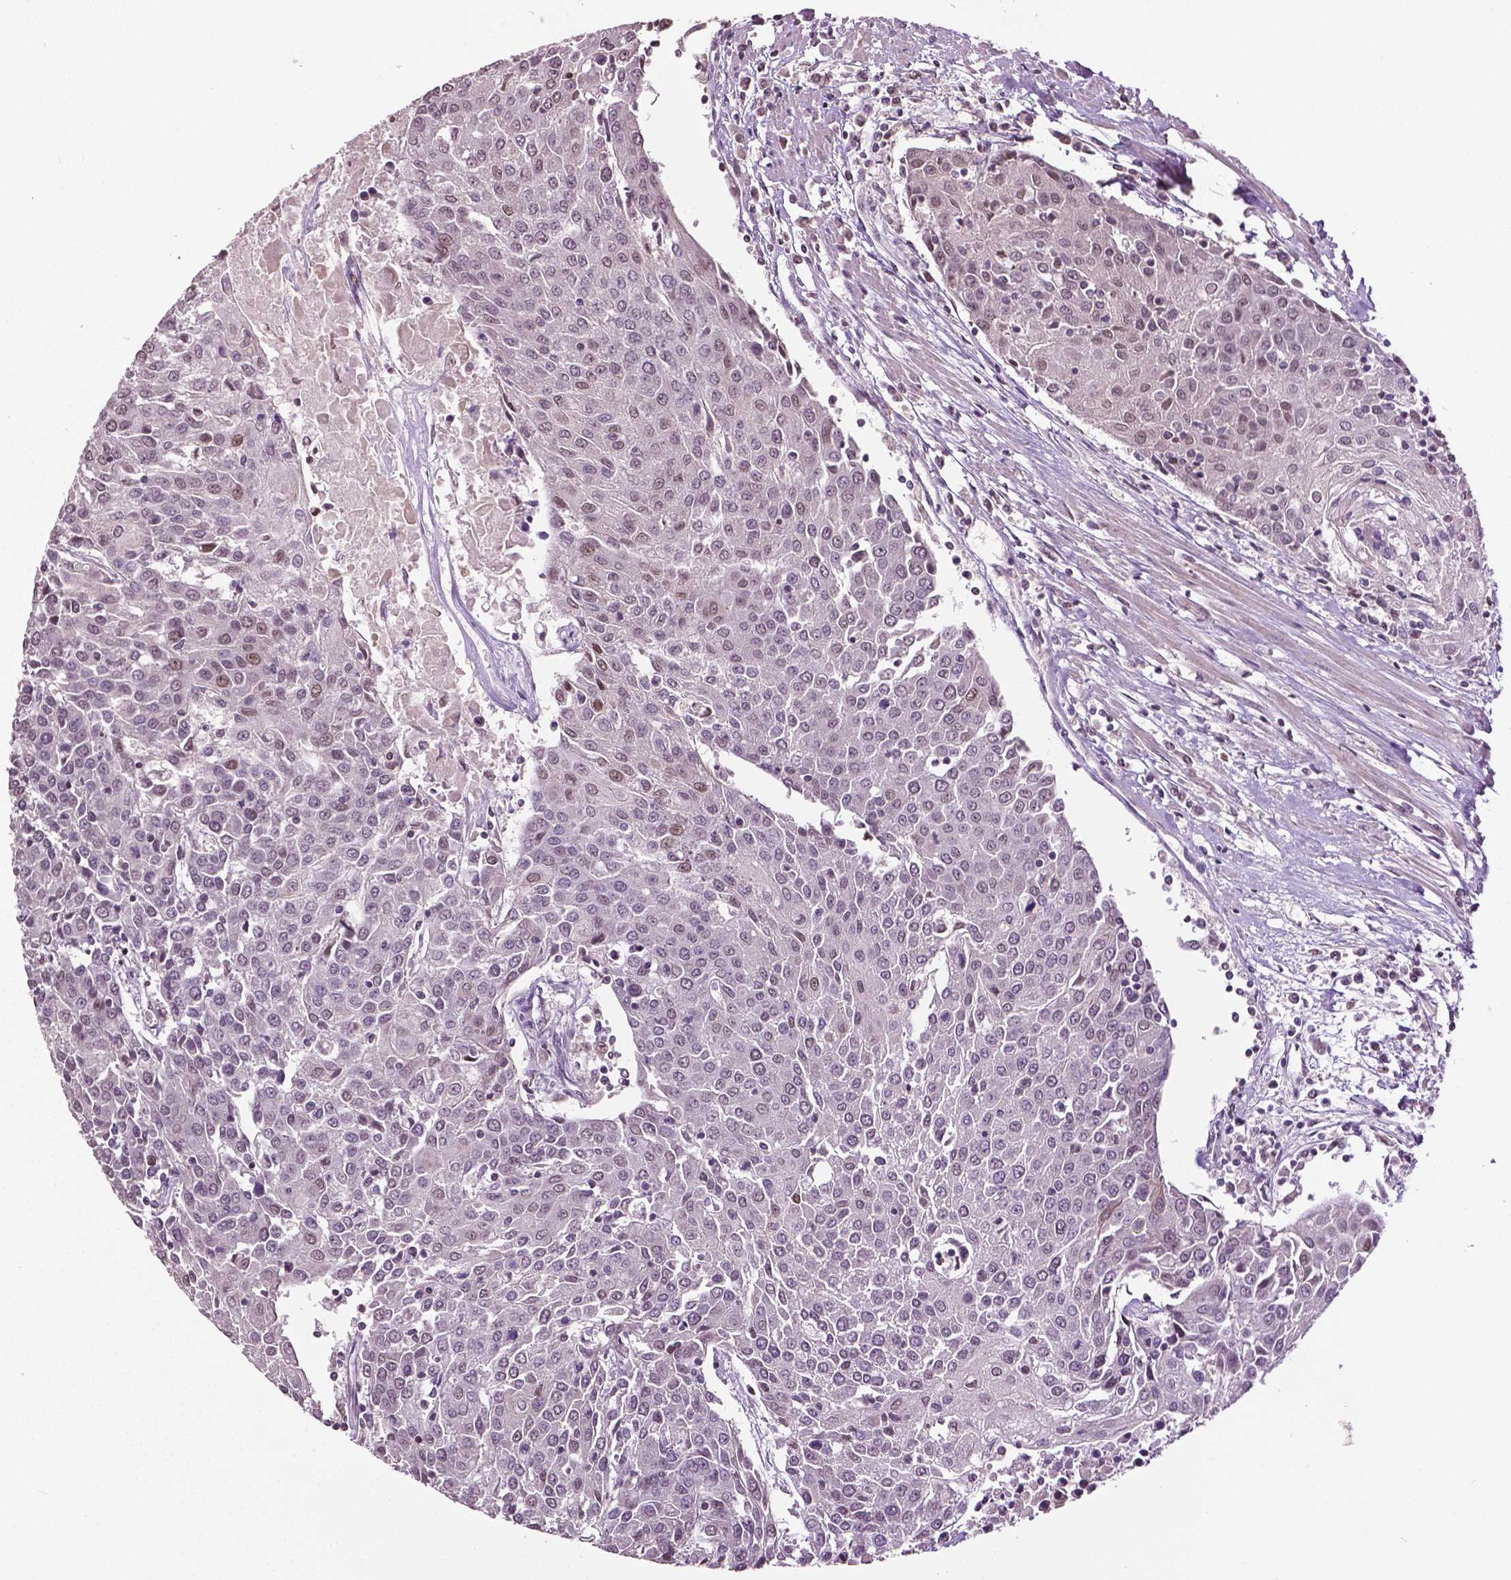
{"staining": {"intensity": "weak", "quantity": "<25%", "location": "nuclear"}, "tissue": "urothelial cancer", "cell_type": "Tumor cells", "image_type": "cancer", "snomed": [{"axis": "morphology", "description": "Urothelial carcinoma, High grade"}, {"axis": "topography", "description": "Urinary bladder"}], "caption": "Immunohistochemistry of human urothelial cancer displays no expression in tumor cells.", "gene": "DLX5", "patient": {"sex": "female", "age": 85}}